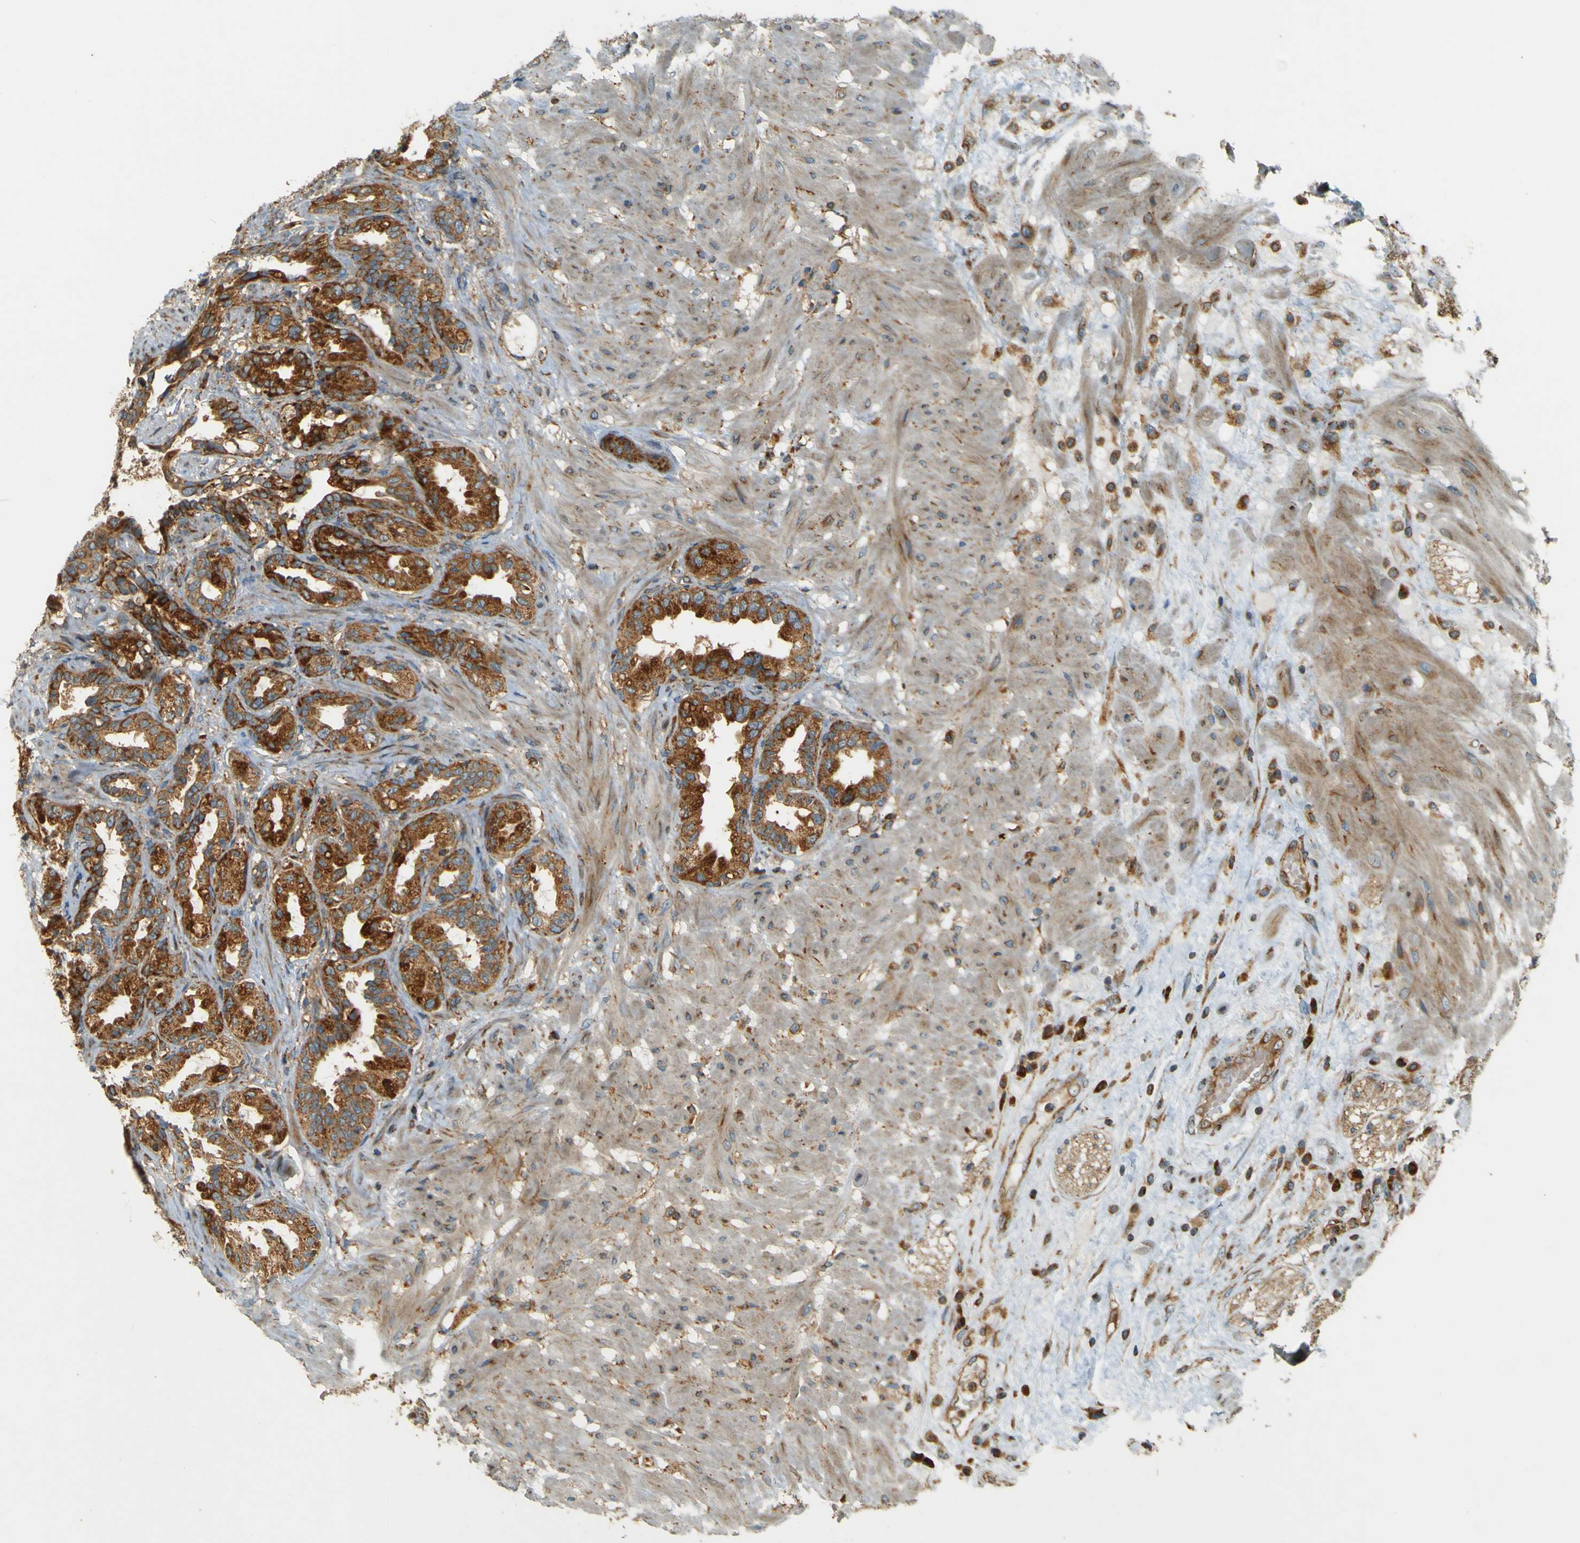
{"staining": {"intensity": "strong", "quantity": ">75%", "location": "cytoplasmic/membranous"}, "tissue": "seminal vesicle", "cell_type": "Glandular cells", "image_type": "normal", "snomed": [{"axis": "morphology", "description": "Normal tissue, NOS"}, {"axis": "topography", "description": "Seminal veicle"}], "caption": "DAB (3,3'-diaminobenzidine) immunohistochemical staining of benign seminal vesicle reveals strong cytoplasmic/membranous protein staining in approximately >75% of glandular cells. (DAB = brown stain, brightfield microscopy at high magnification).", "gene": "DNAJC5", "patient": {"sex": "male", "age": 61}}